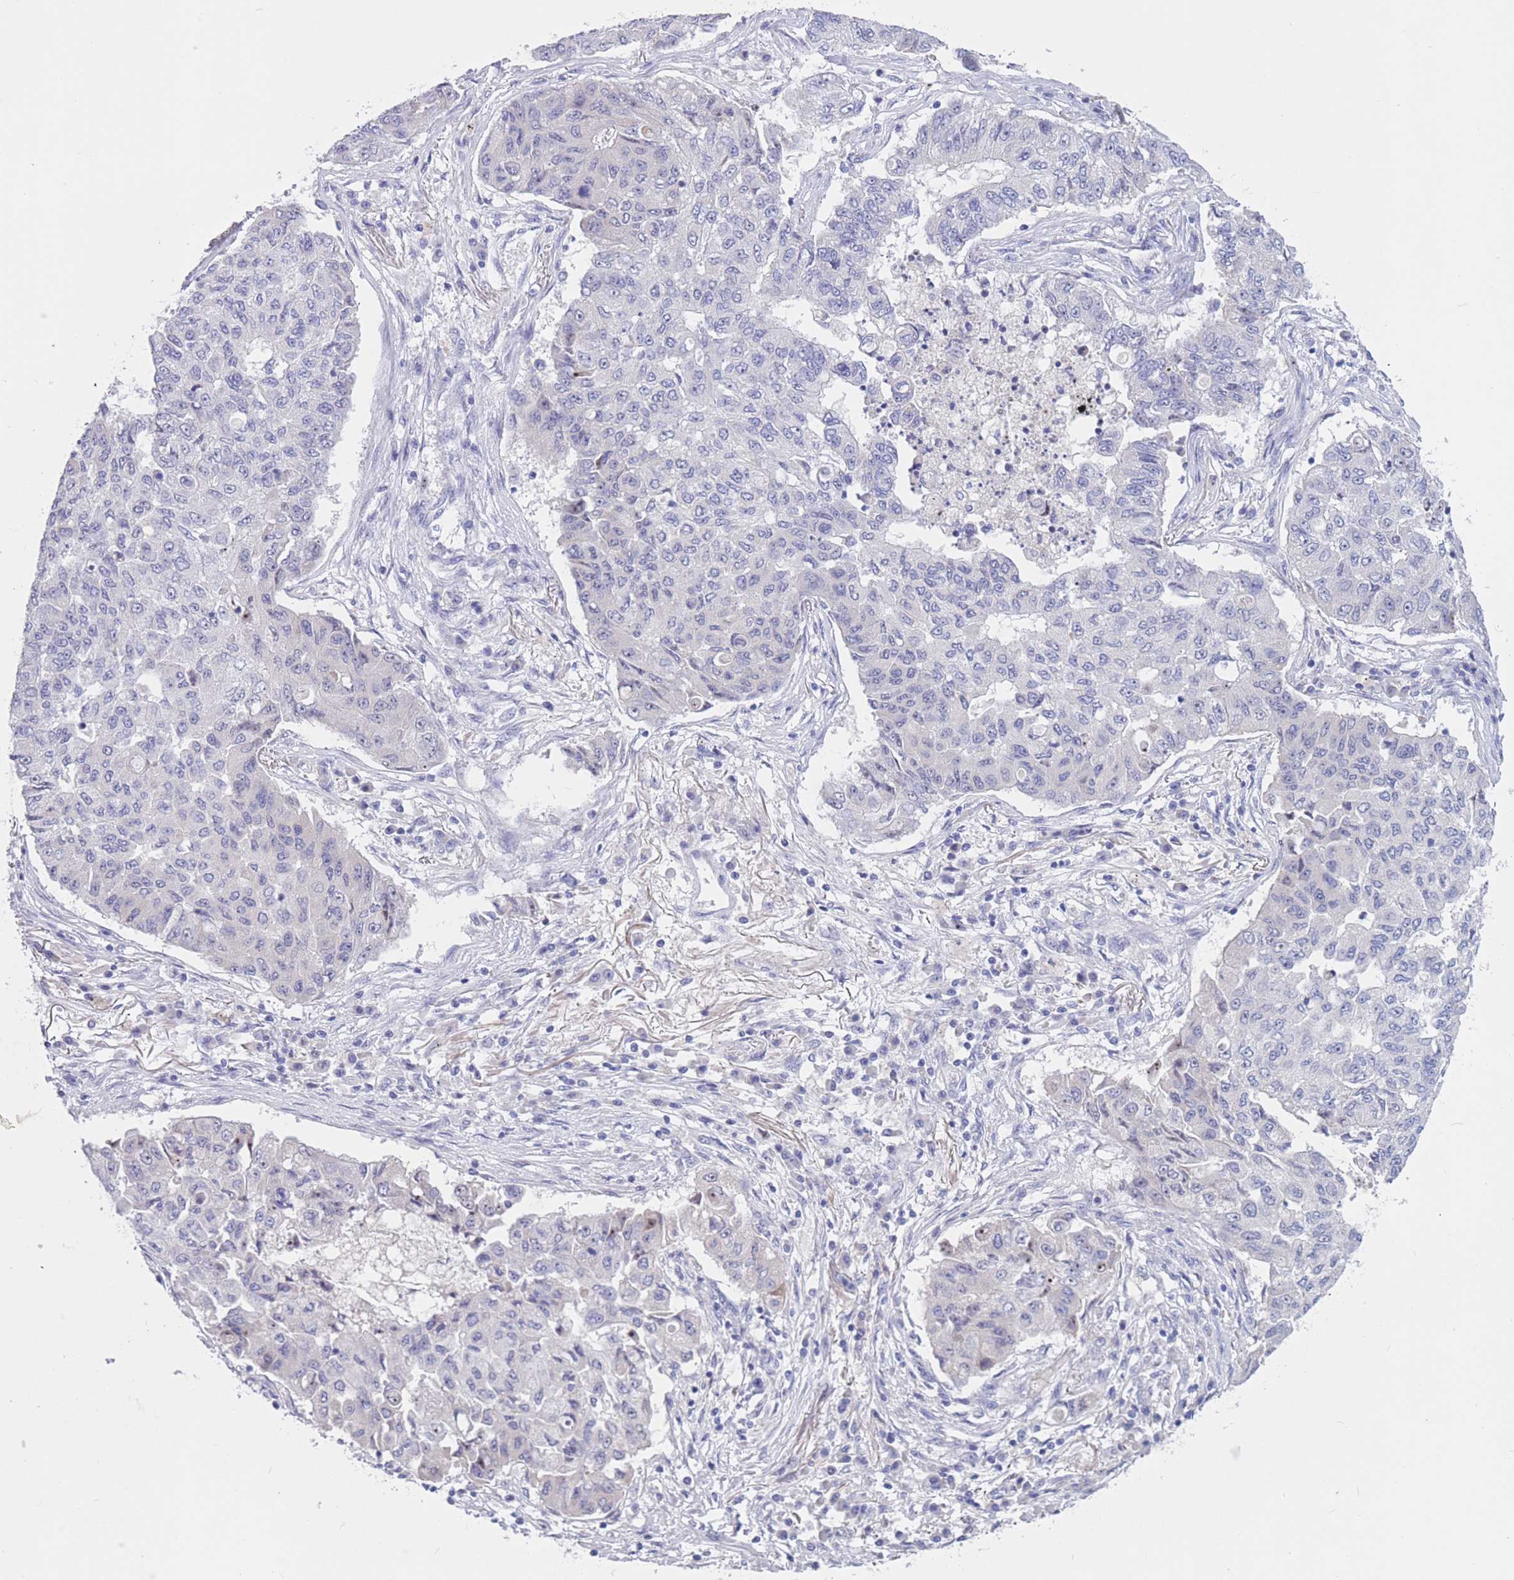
{"staining": {"intensity": "negative", "quantity": "none", "location": "none"}, "tissue": "lung cancer", "cell_type": "Tumor cells", "image_type": "cancer", "snomed": [{"axis": "morphology", "description": "Squamous cell carcinoma, NOS"}, {"axis": "topography", "description": "Lung"}], "caption": "Lung cancer stained for a protein using immunohistochemistry (IHC) shows no staining tumor cells.", "gene": "BOP1", "patient": {"sex": "male", "age": 74}}